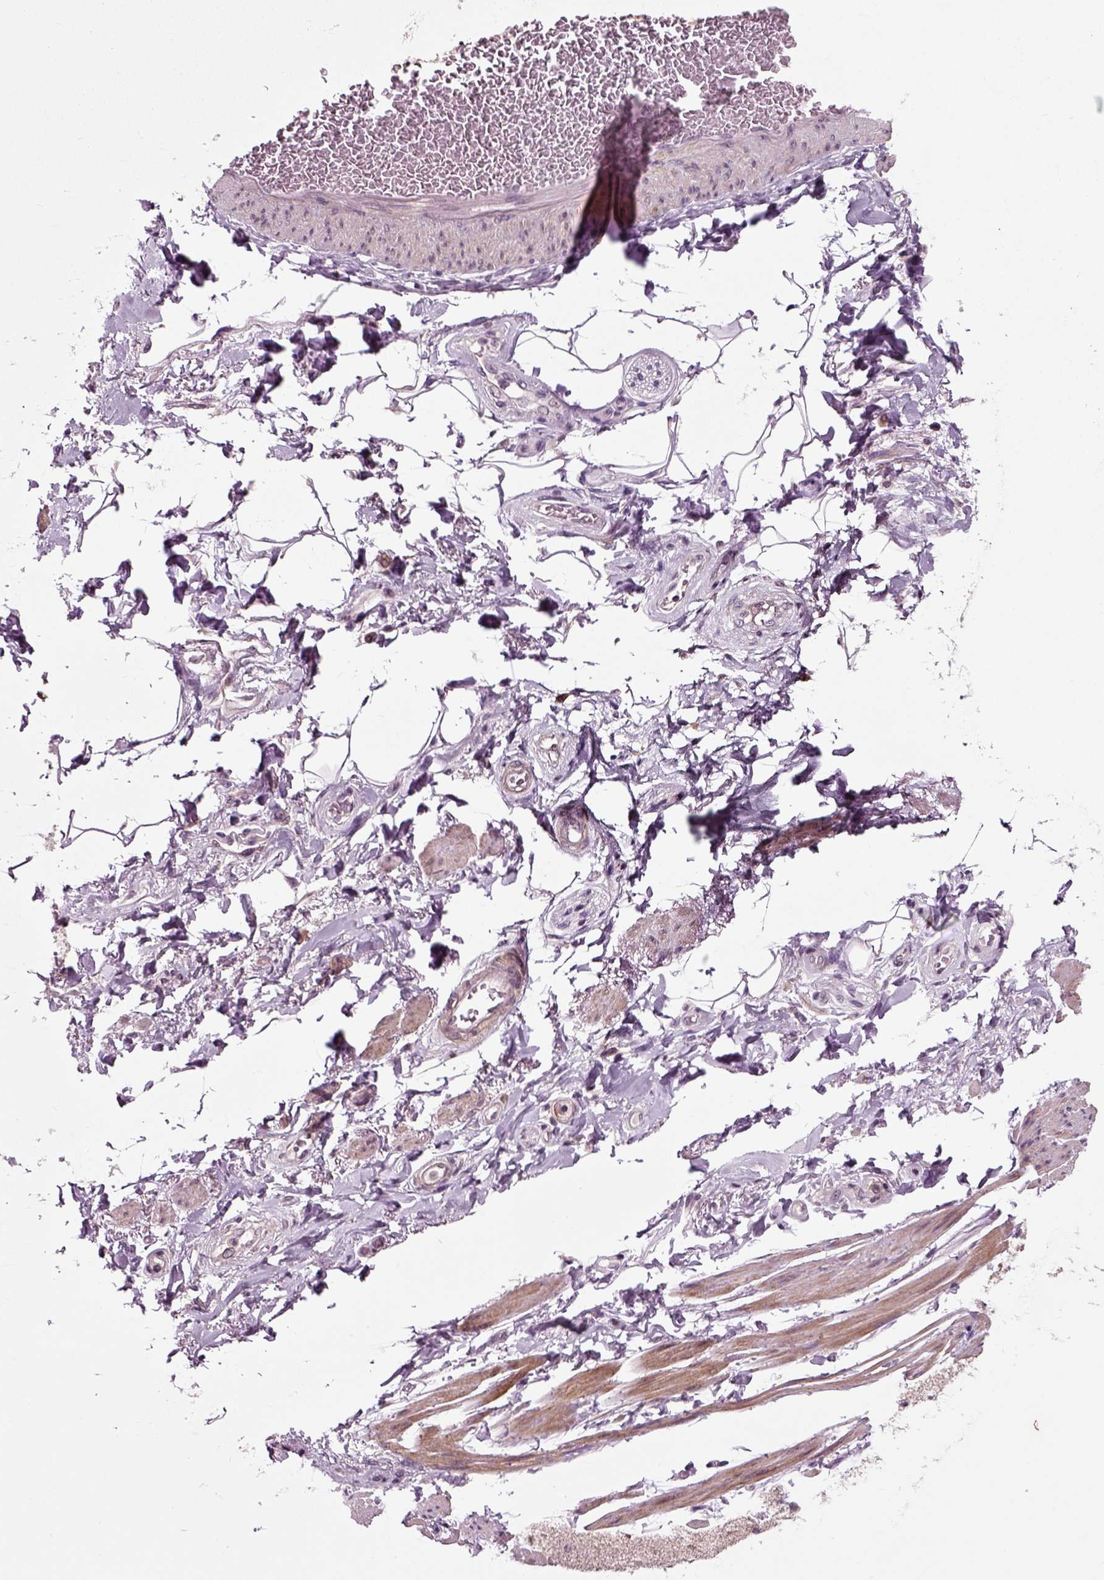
{"staining": {"intensity": "negative", "quantity": "none", "location": "none"}, "tissue": "adipose tissue", "cell_type": "Adipocytes", "image_type": "normal", "snomed": [{"axis": "morphology", "description": "Normal tissue, NOS"}, {"axis": "topography", "description": "Skeletal muscle"}, {"axis": "topography", "description": "Anal"}, {"axis": "topography", "description": "Peripheral nerve tissue"}], "caption": "Immunohistochemistry of benign adipose tissue displays no staining in adipocytes.", "gene": "KNSTRN", "patient": {"sex": "male", "age": 53}}